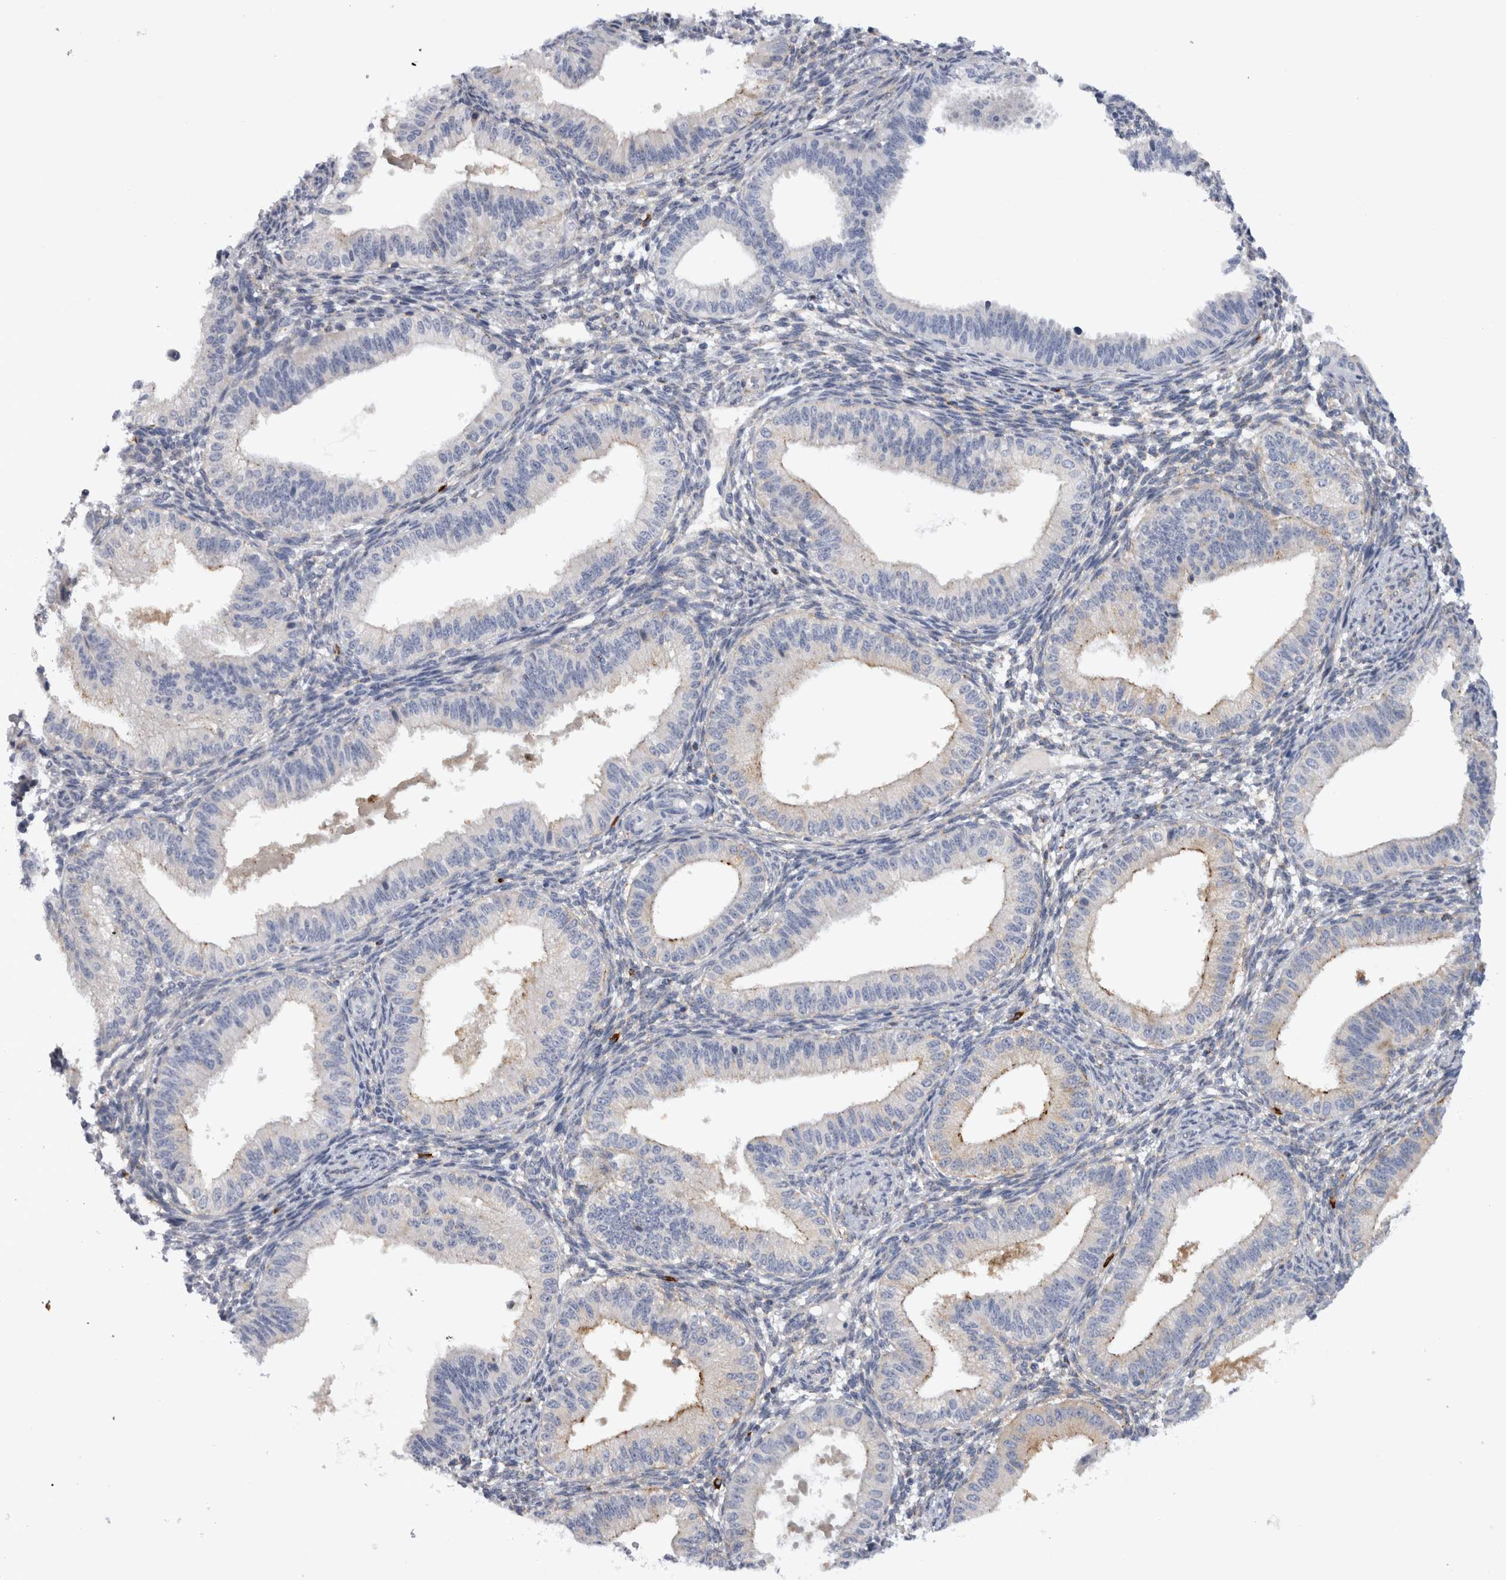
{"staining": {"intensity": "negative", "quantity": "none", "location": "none"}, "tissue": "endometrium", "cell_type": "Cells in endometrial stroma", "image_type": "normal", "snomed": [{"axis": "morphology", "description": "Normal tissue, NOS"}, {"axis": "topography", "description": "Endometrium"}], "caption": "Immunohistochemistry image of benign endometrium stained for a protein (brown), which displays no expression in cells in endometrial stroma. Nuclei are stained in blue.", "gene": "CD63", "patient": {"sex": "female", "age": 39}}